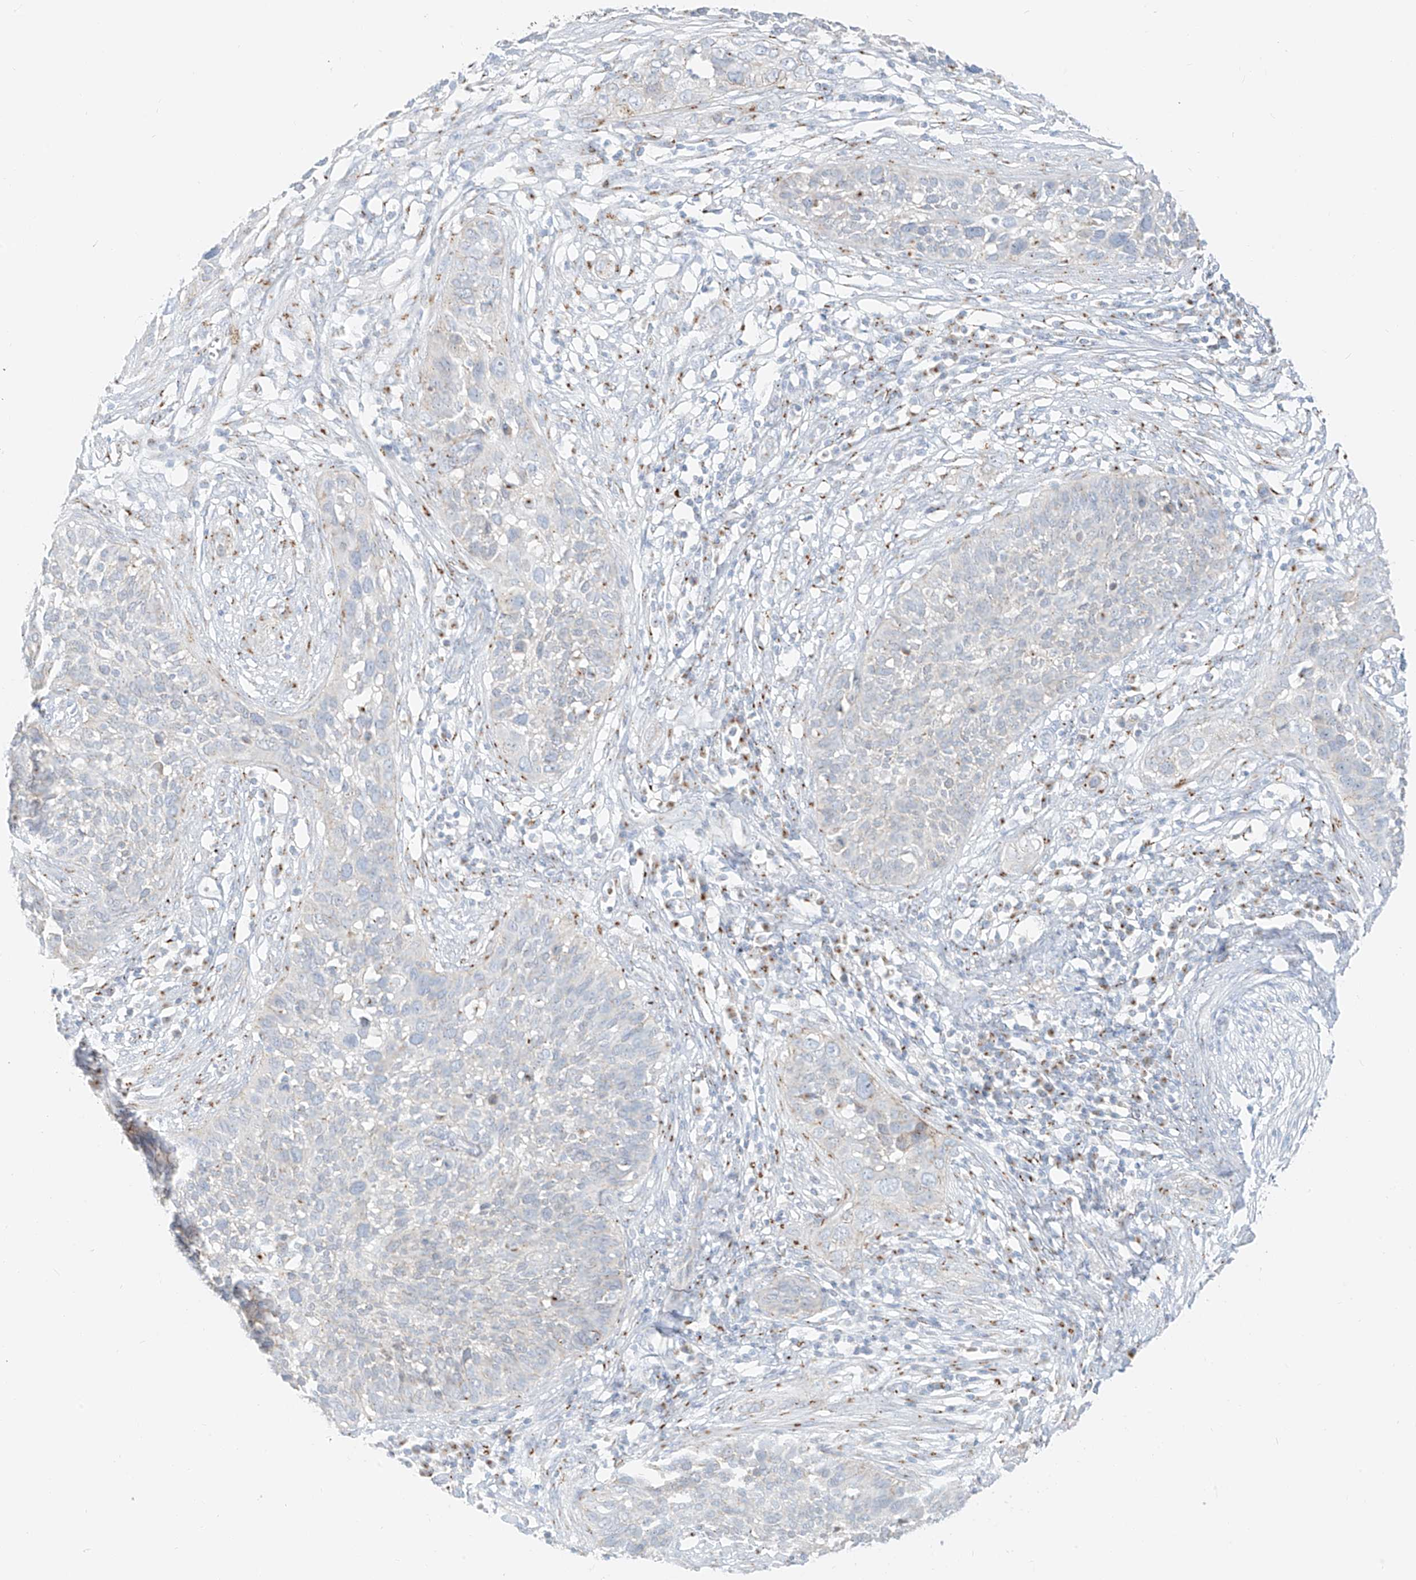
{"staining": {"intensity": "negative", "quantity": "none", "location": "none"}, "tissue": "cervical cancer", "cell_type": "Tumor cells", "image_type": "cancer", "snomed": [{"axis": "morphology", "description": "Squamous cell carcinoma, NOS"}, {"axis": "topography", "description": "Cervix"}], "caption": "DAB (3,3'-diaminobenzidine) immunohistochemical staining of human cervical squamous cell carcinoma demonstrates no significant positivity in tumor cells. Nuclei are stained in blue.", "gene": "TMEM87B", "patient": {"sex": "female", "age": 34}}